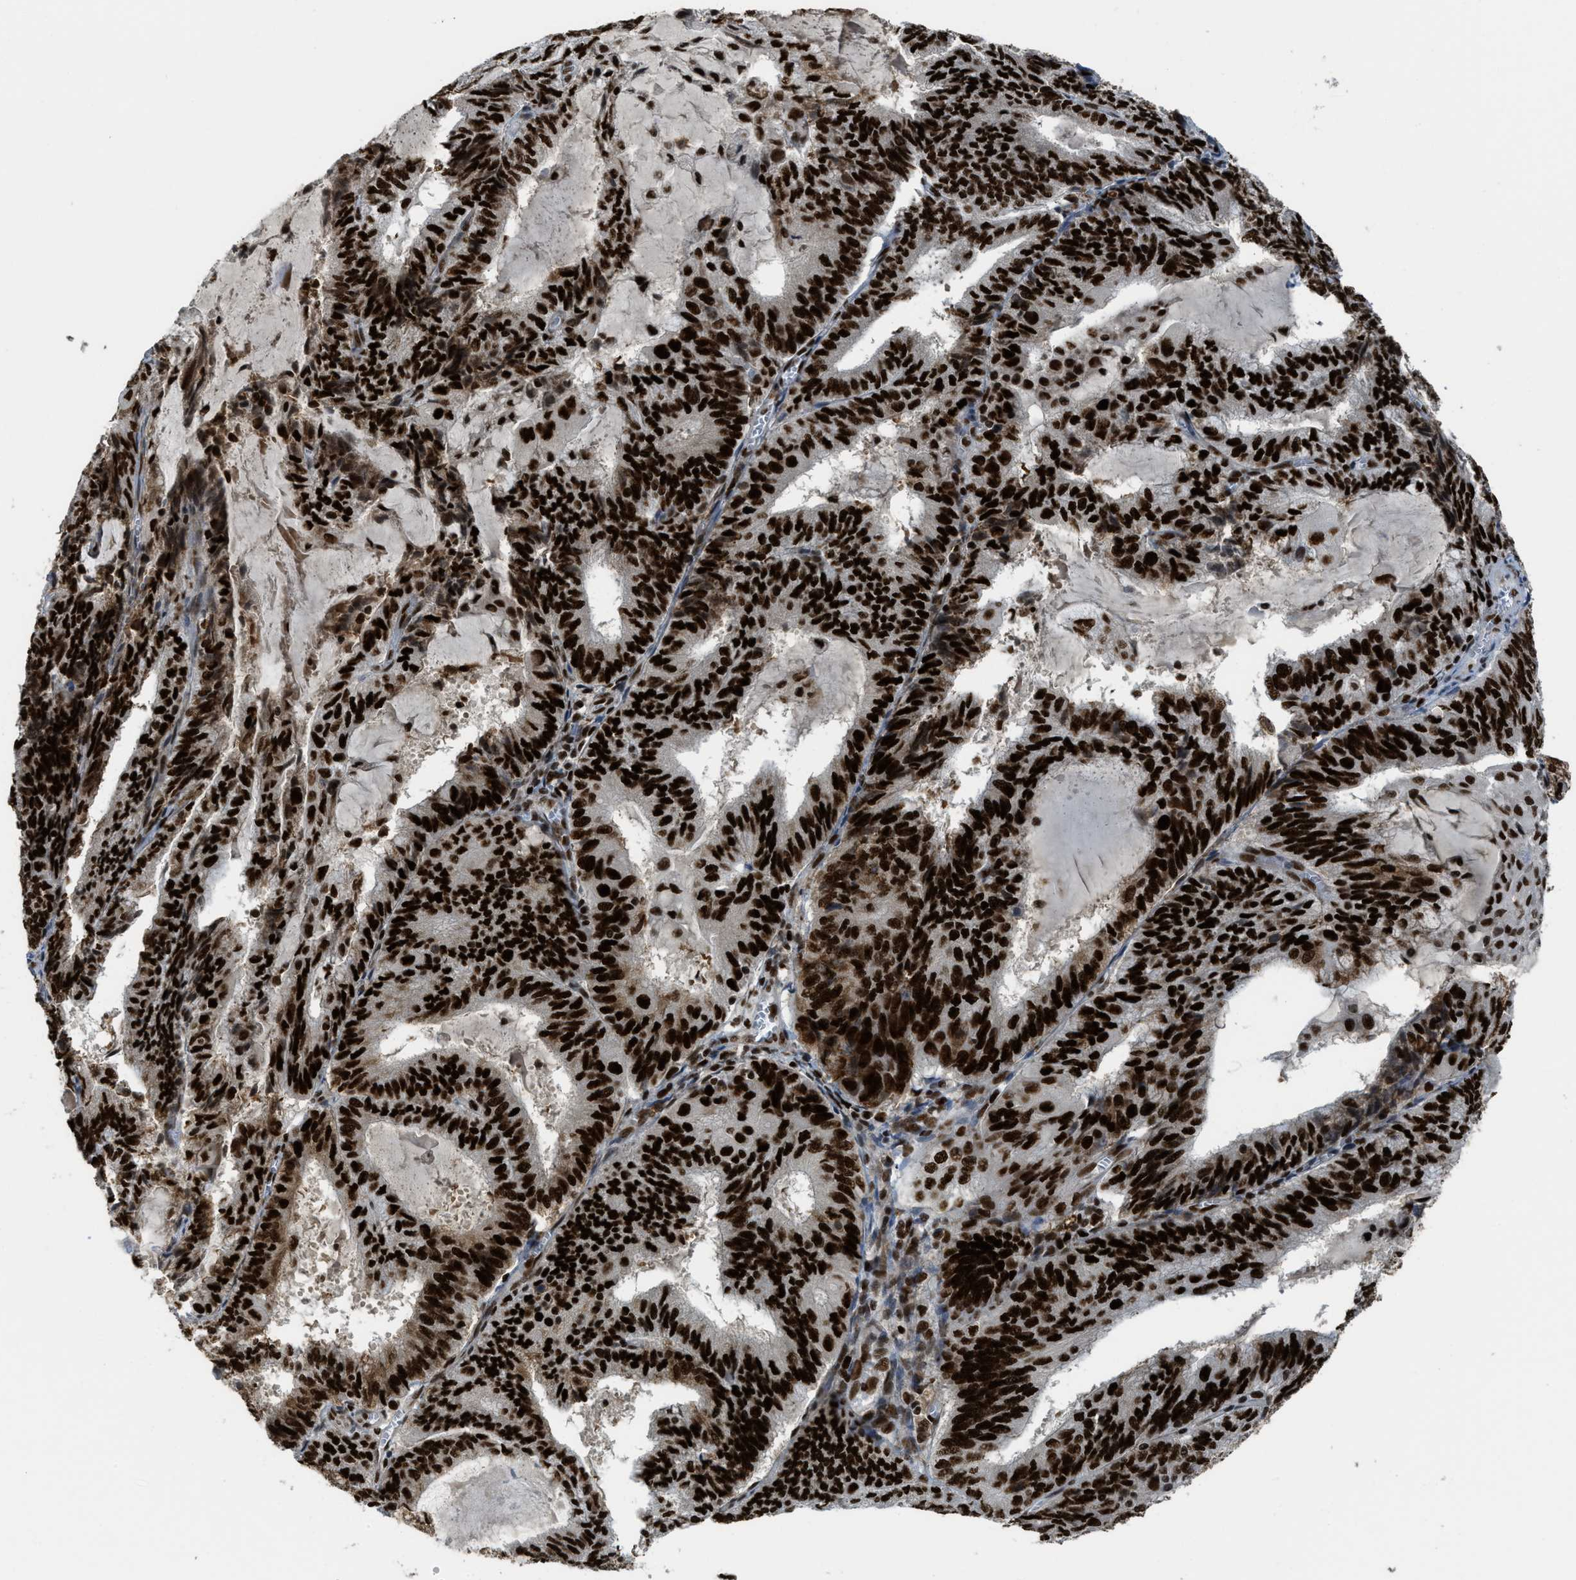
{"staining": {"intensity": "strong", "quantity": ">75%", "location": "nuclear"}, "tissue": "endometrial cancer", "cell_type": "Tumor cells", "image_type": "cancer", "snomed": [{"axis": "morphology", "description": "Adenocarcinoma, NOS"}, {"axis": "topography", "description": "Endometrium"}], "caption": "Protein staining shows strong nuclear staining in about >75% of tumor cells in endometrial cancer (adenocarcinoma).", "gene": "RFX5", "patient": {"sex": "female", "age": 81}}